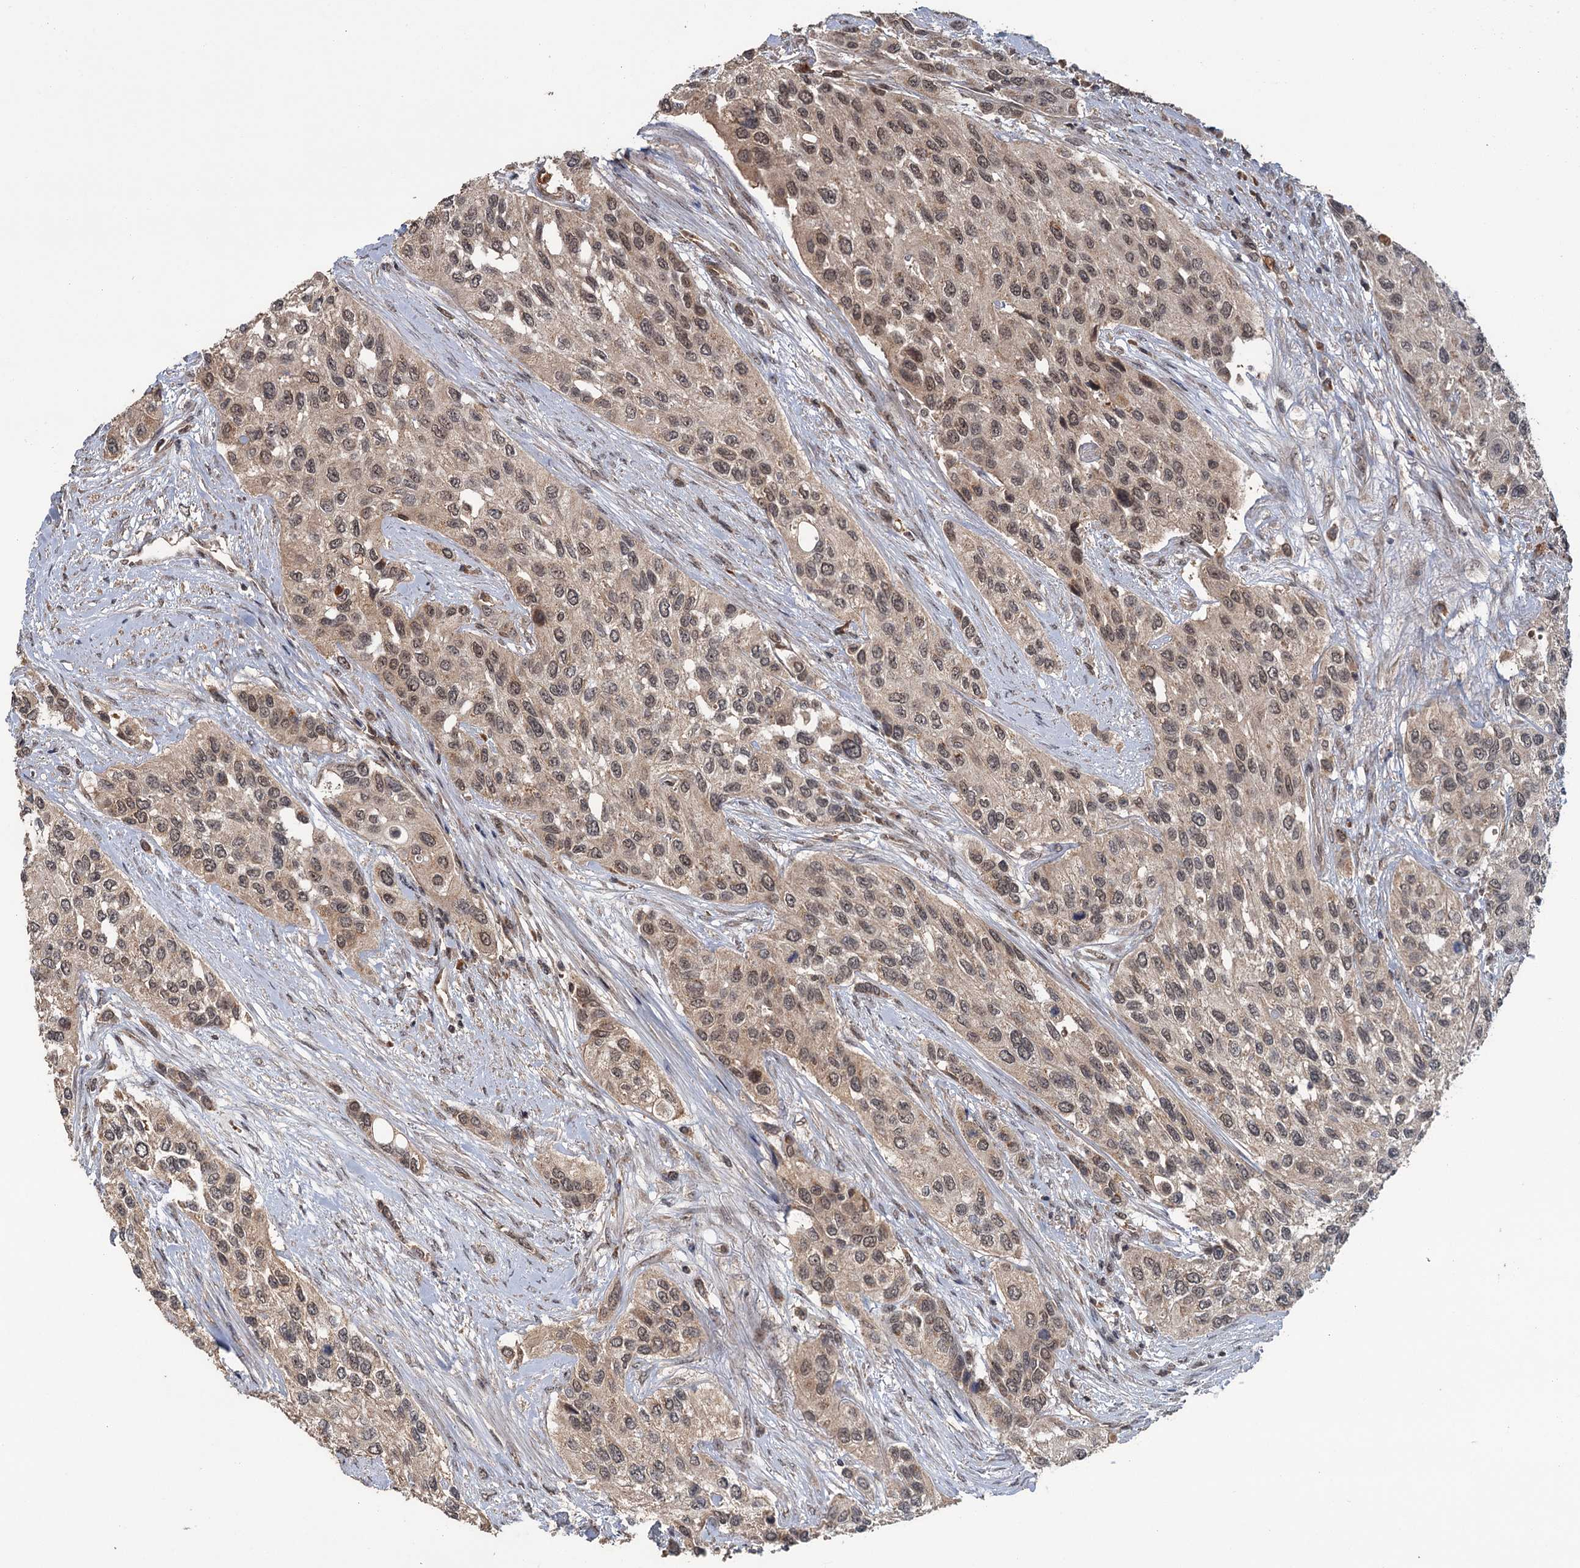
{"staining": {"intensity": "moderate", "quantity": "25%-75%", "location": "nuclear"}, "tissue": "urothelial cancer", "cell_type": "Tumor cells", "image_type": "cancer", "snomed": [{"axis": "morphology", "description": "Normal tissue, NOS"}, {"axis": "morphology", "description": "Urothelial carcinoma, High grade"}, {"axis": "topography", "description": "Vascular tissue"}, {"axis": "topography", "description": "Urinary bladder"}], "caption": "Human urothelial cancer stained with a brown dye exhibits moderate nuclear positive staining in approximately 25%-75% of tumor cells.", "gene": "KANSL2", "patient": {"sex": "female", "age": 56}}